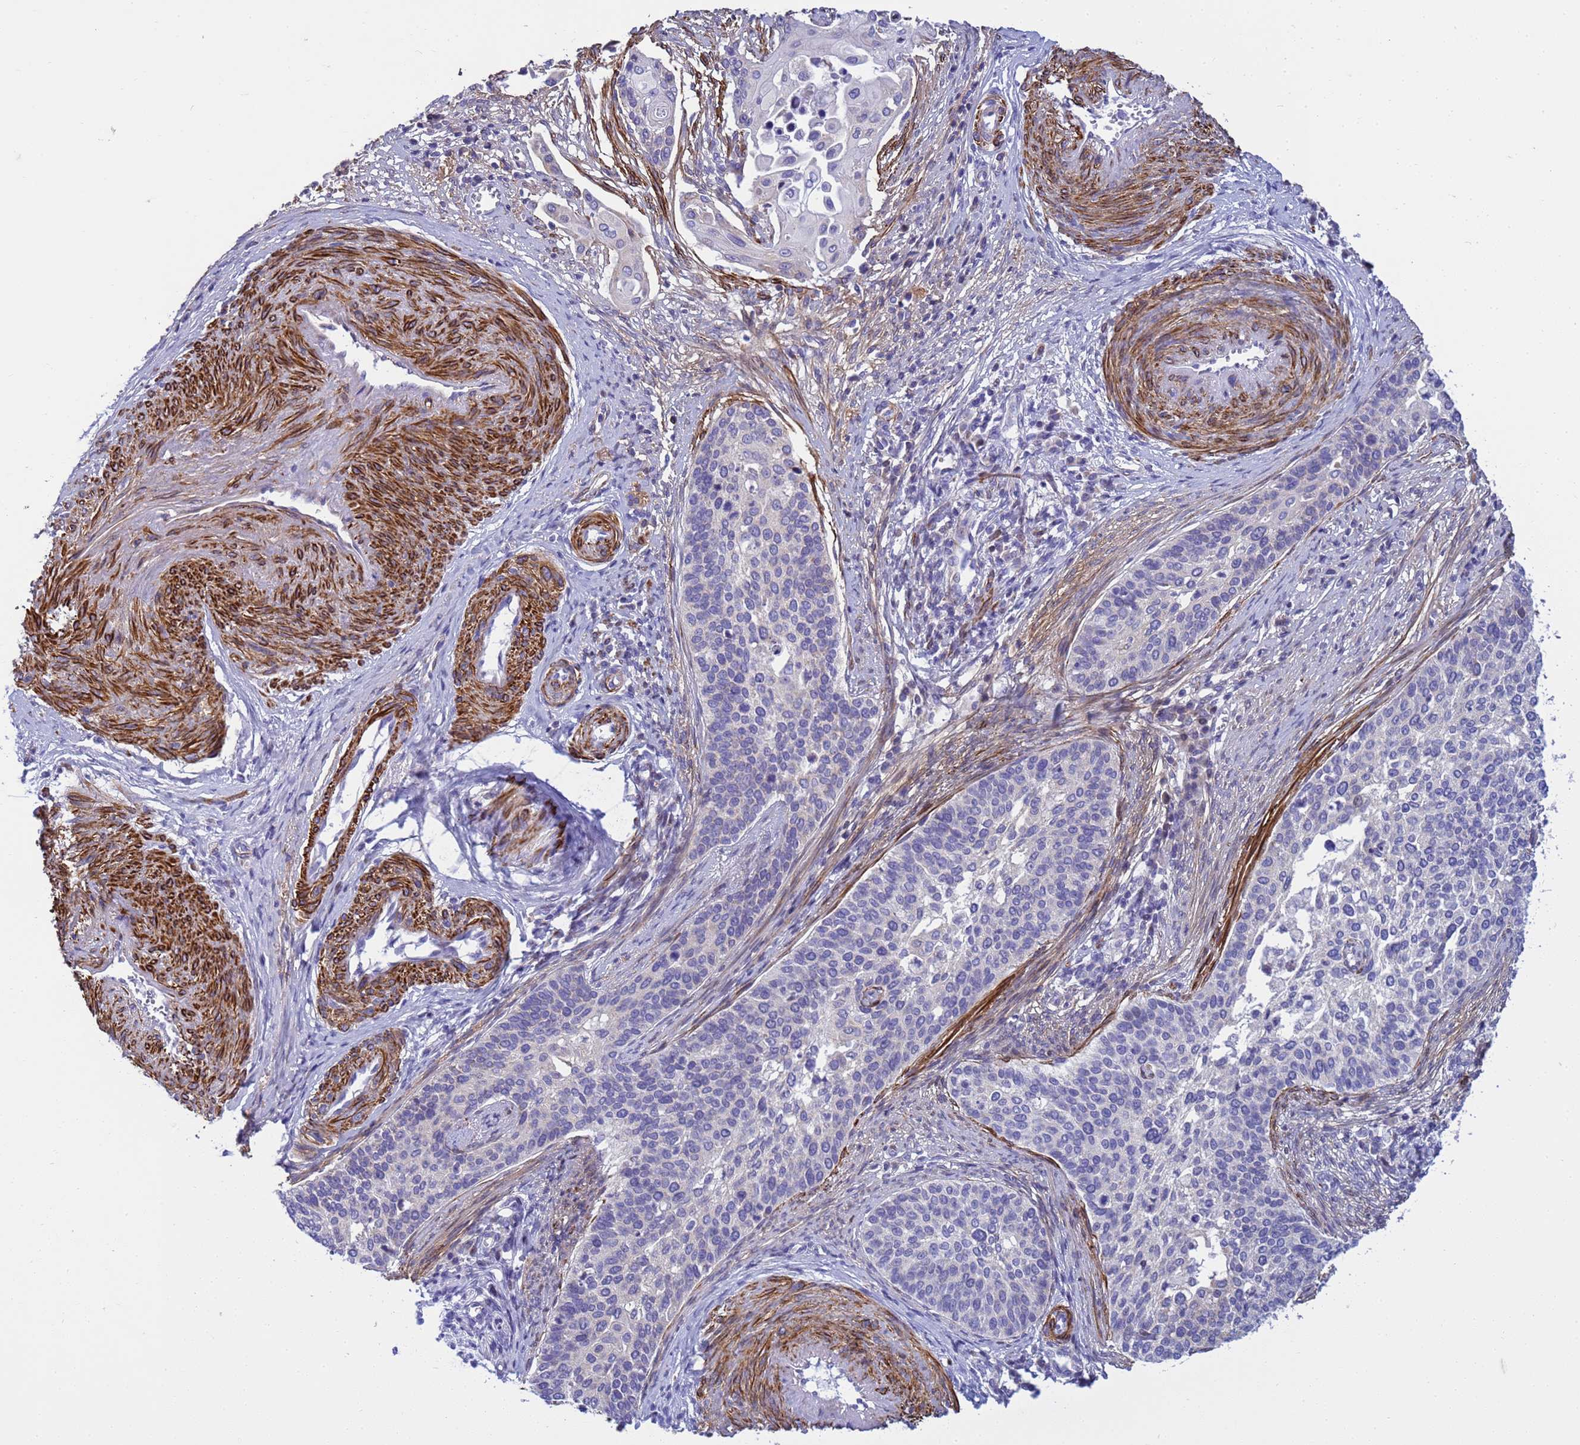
{"staining": {"intensity": "negative", "quantity": "none", "location": "none"}, "tissue": "cervical cancer", "cell_type": "Tumor cells", "image_type": "cancer", "snomed": [{"axis": "morphology", "description": "Squamous cell carcinoma, NOS"}, {"axis": "topography", "description": "Cervix"}], "caption": "DAB immunohistochemical staining of cervical squamous cell carcinoma displays no significant positivity in tumor cells. (Brightfield microscopy of DAB immunohistochemistry at high magnification).", "gene": "P2RX7", "patient": {"sex": "female", "age": 44}}